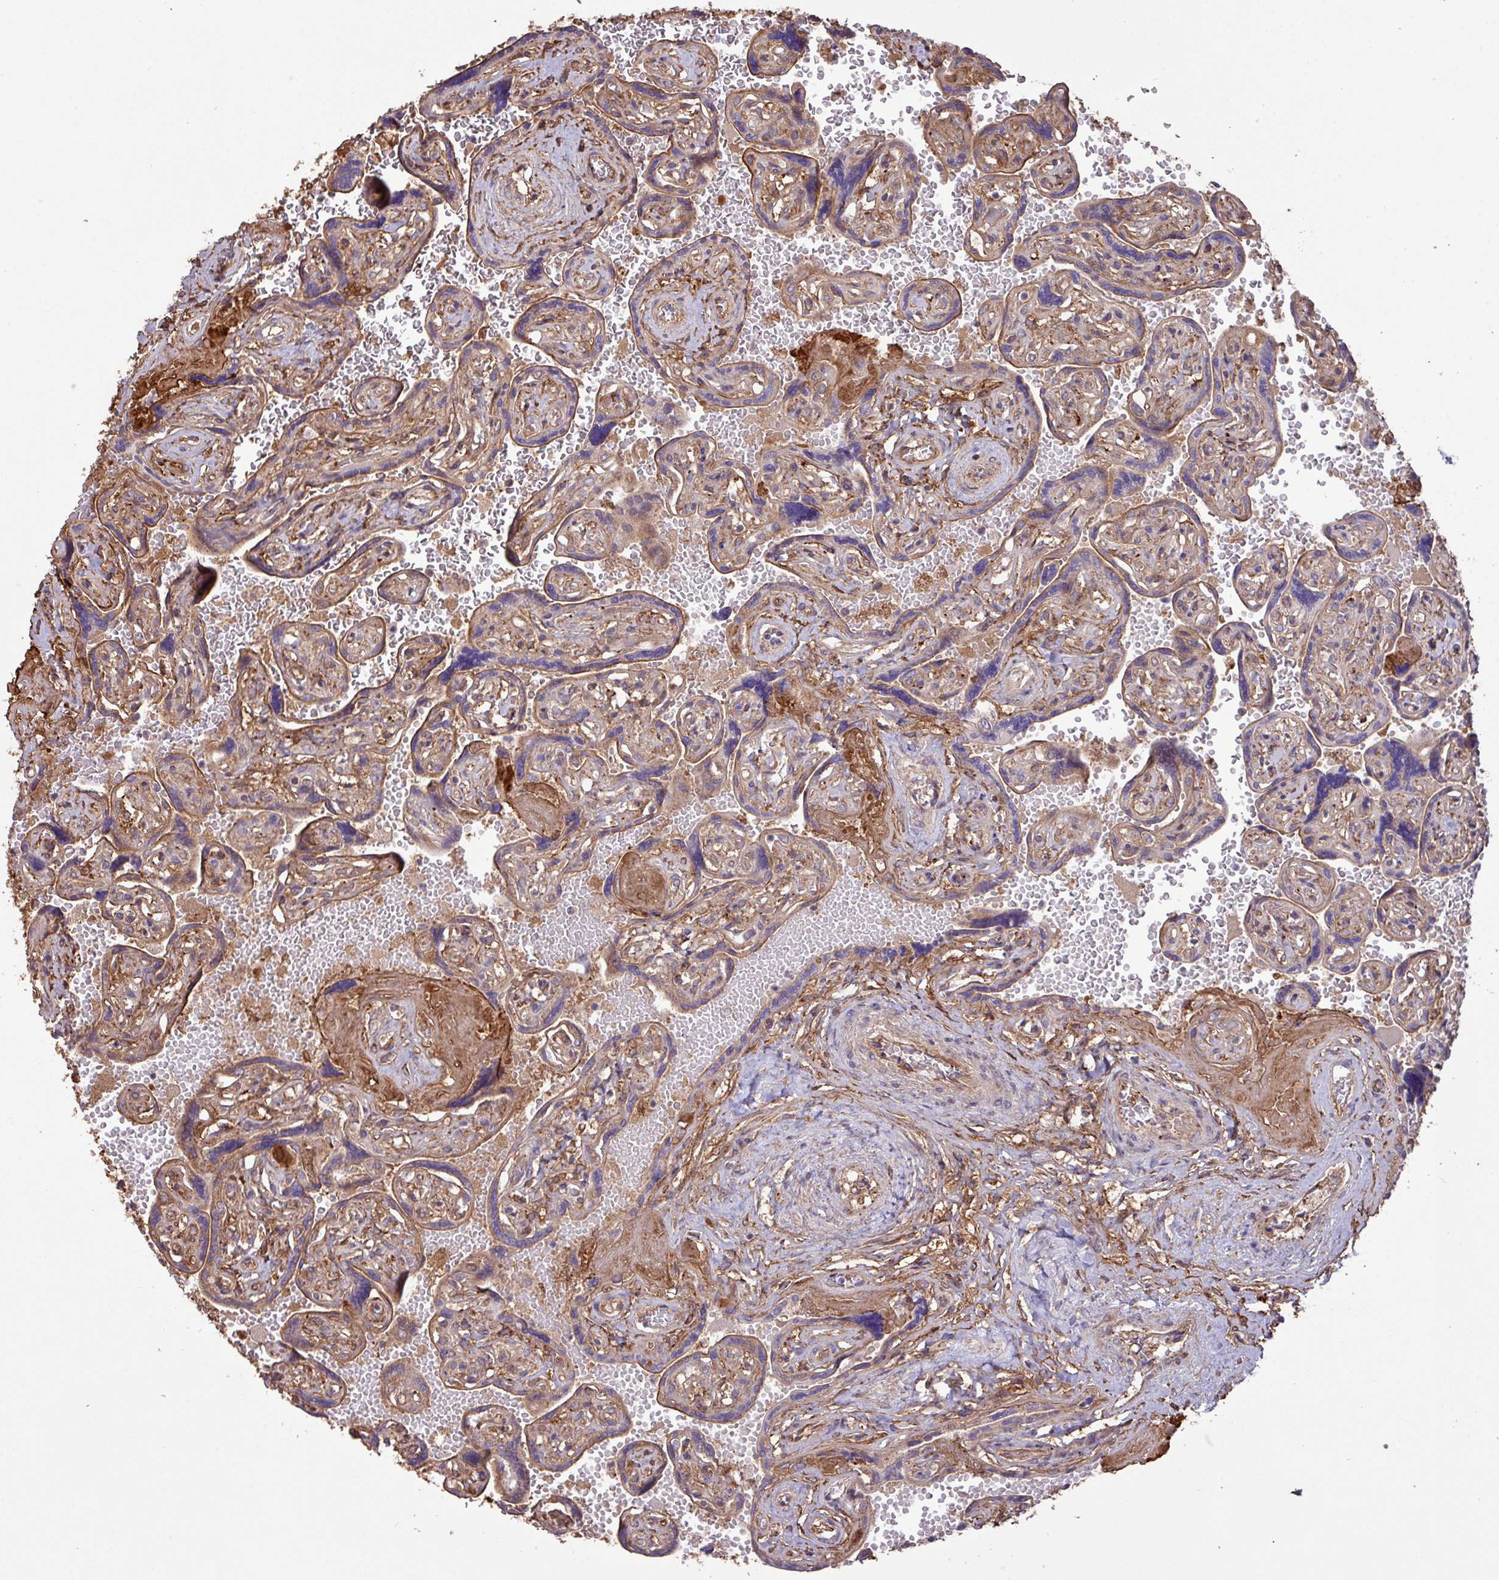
{"staining": {"intensity": "moderate", "quantity": ">75%", "location": "cytoplasmic/membranous"}, "tissue": "placenta", "cell_type": "Trophoblastic cells", "image_type": "normal", "snomed": [{"axis": "morphology", "description": "Normal tissue, NOS"}, {"axis": "topography", "description": "Placenta"}], "caption": "Placenta stained with DAB (3,3'-diaminobenzidine) immunohistochemistry (IHC) exhibits medium levels of moderate cytoplasmic/membranous staining in approximately >75% of trophoblastic cells.", "gene": "ZNF300", "patient": {"sex": "female", "age": 32}}